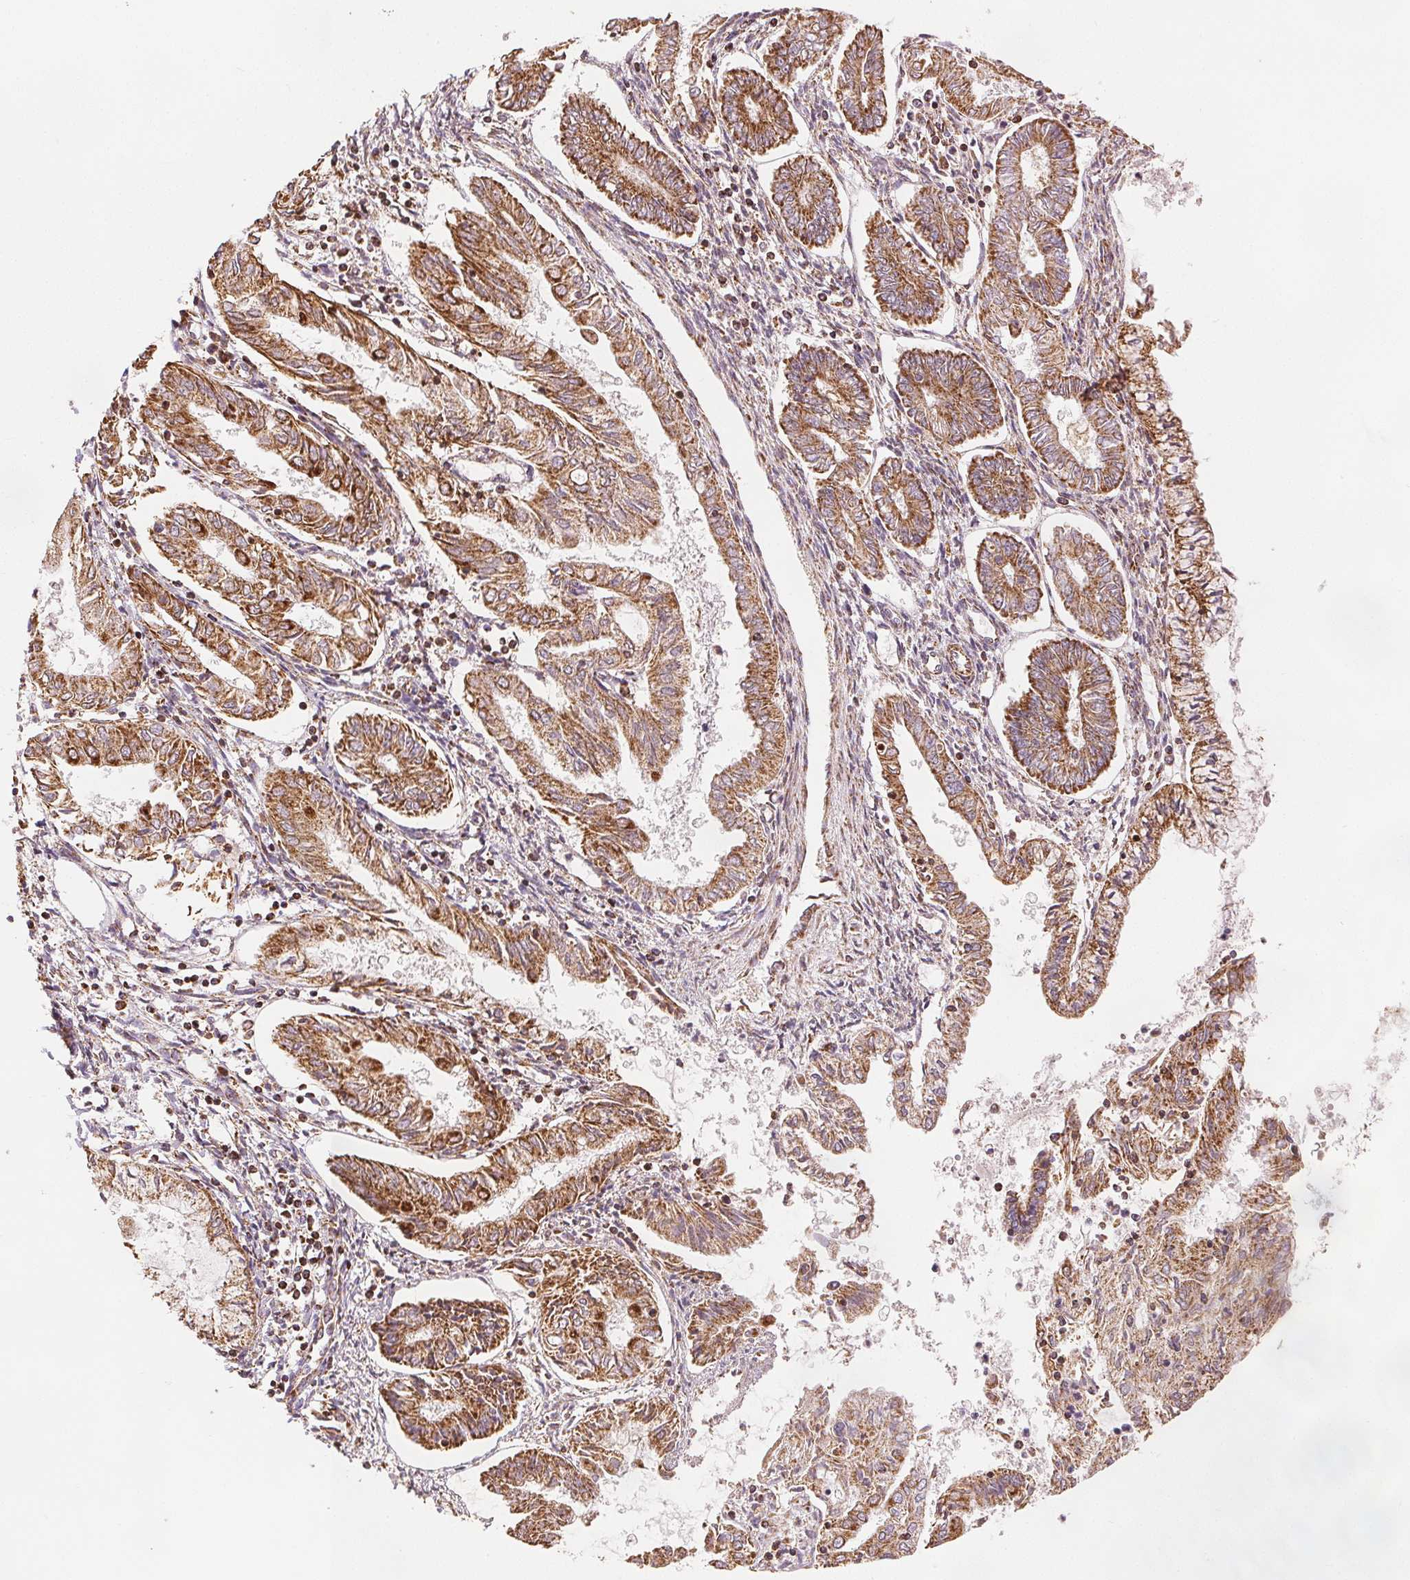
{"staining": {"intensity": "strong", "quantity": ">75%", "location": "cytoplasmic/membranous"}, "tissue": "endometrial cancer", "cell_type": "Tumor cells", "image_type": "cancer", "snomed": [{"axis": "morphology", "description": "Adenocarcinoma, NOS"}, {"axis": "topography", "description": "Endometrium"}], "caption": "An immunohistochemistry (IHC) image of neoplastic tissue is shown. Protein staining in brown highlights strong cytoplasmic/membranous positivity in endometrial cancer within tumor cells.", "gene": "SDHB", "patient": {"sex": "female", "age": 68}}